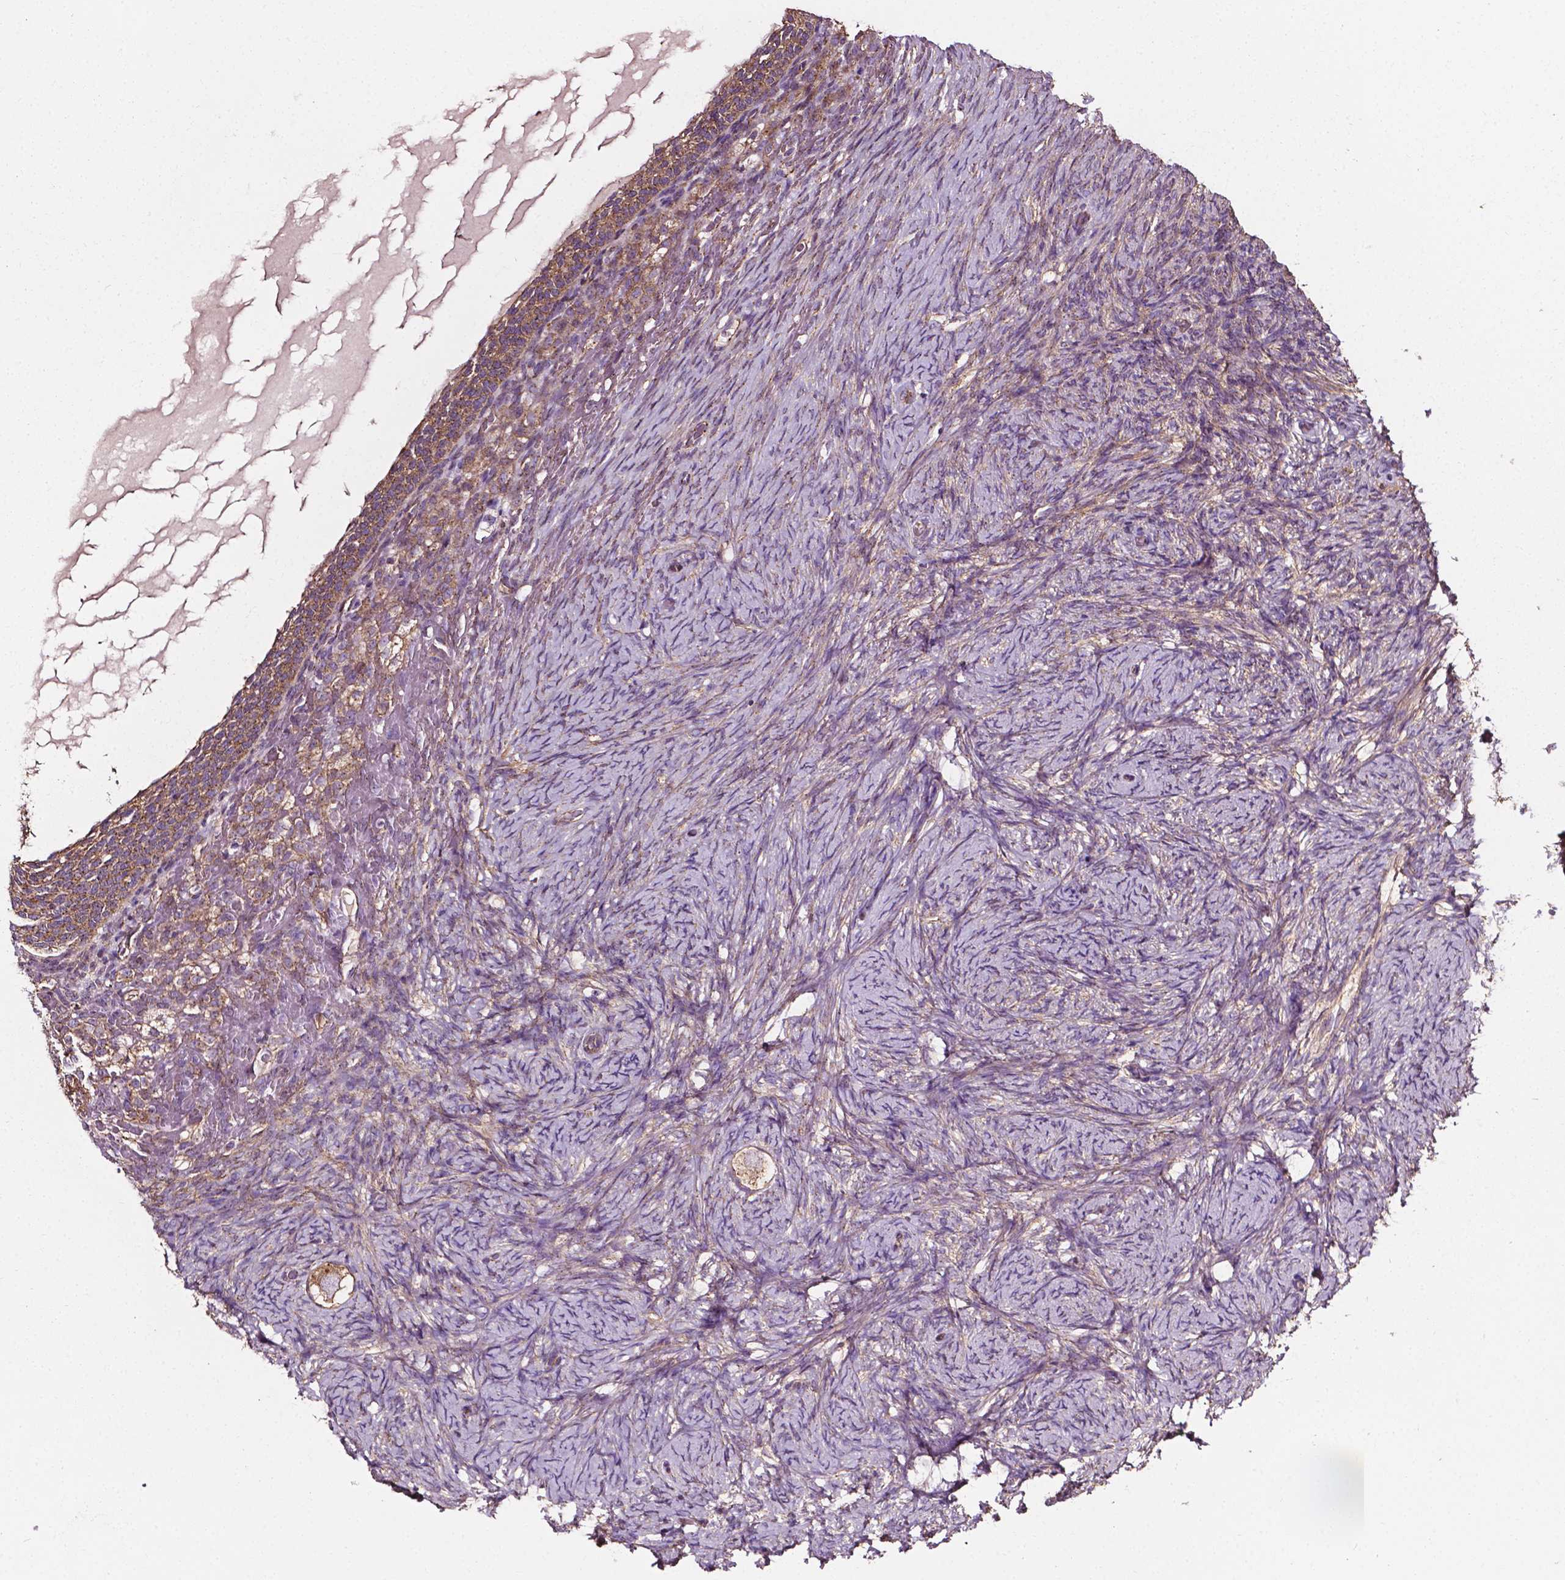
{"staining": {"intensity": "weak", "quantity": ">75%", "location": "cytoplasmic/membranous"}, "tissue": "ovary", "cell_type": "Follicle cells", "image_type": "normal", "snomed": [{"axis": "morphology", "description": "Normal tissue, NOS"}, {"axis": "topography", "description": "Ovary"}], "caption": "Immunohistochemical staining of unremarkable human ovary reveals >75% levels of weak cytoplasmic/membranous protein positivity in approximately >75% of follicle cells. The staining was performed using DAB, with brown indicating positive protein expression. Nuclei are stained blue with hematoxylin.", "gene": "ATG16L1", "patient": {"sex": "female", "age": 34}}